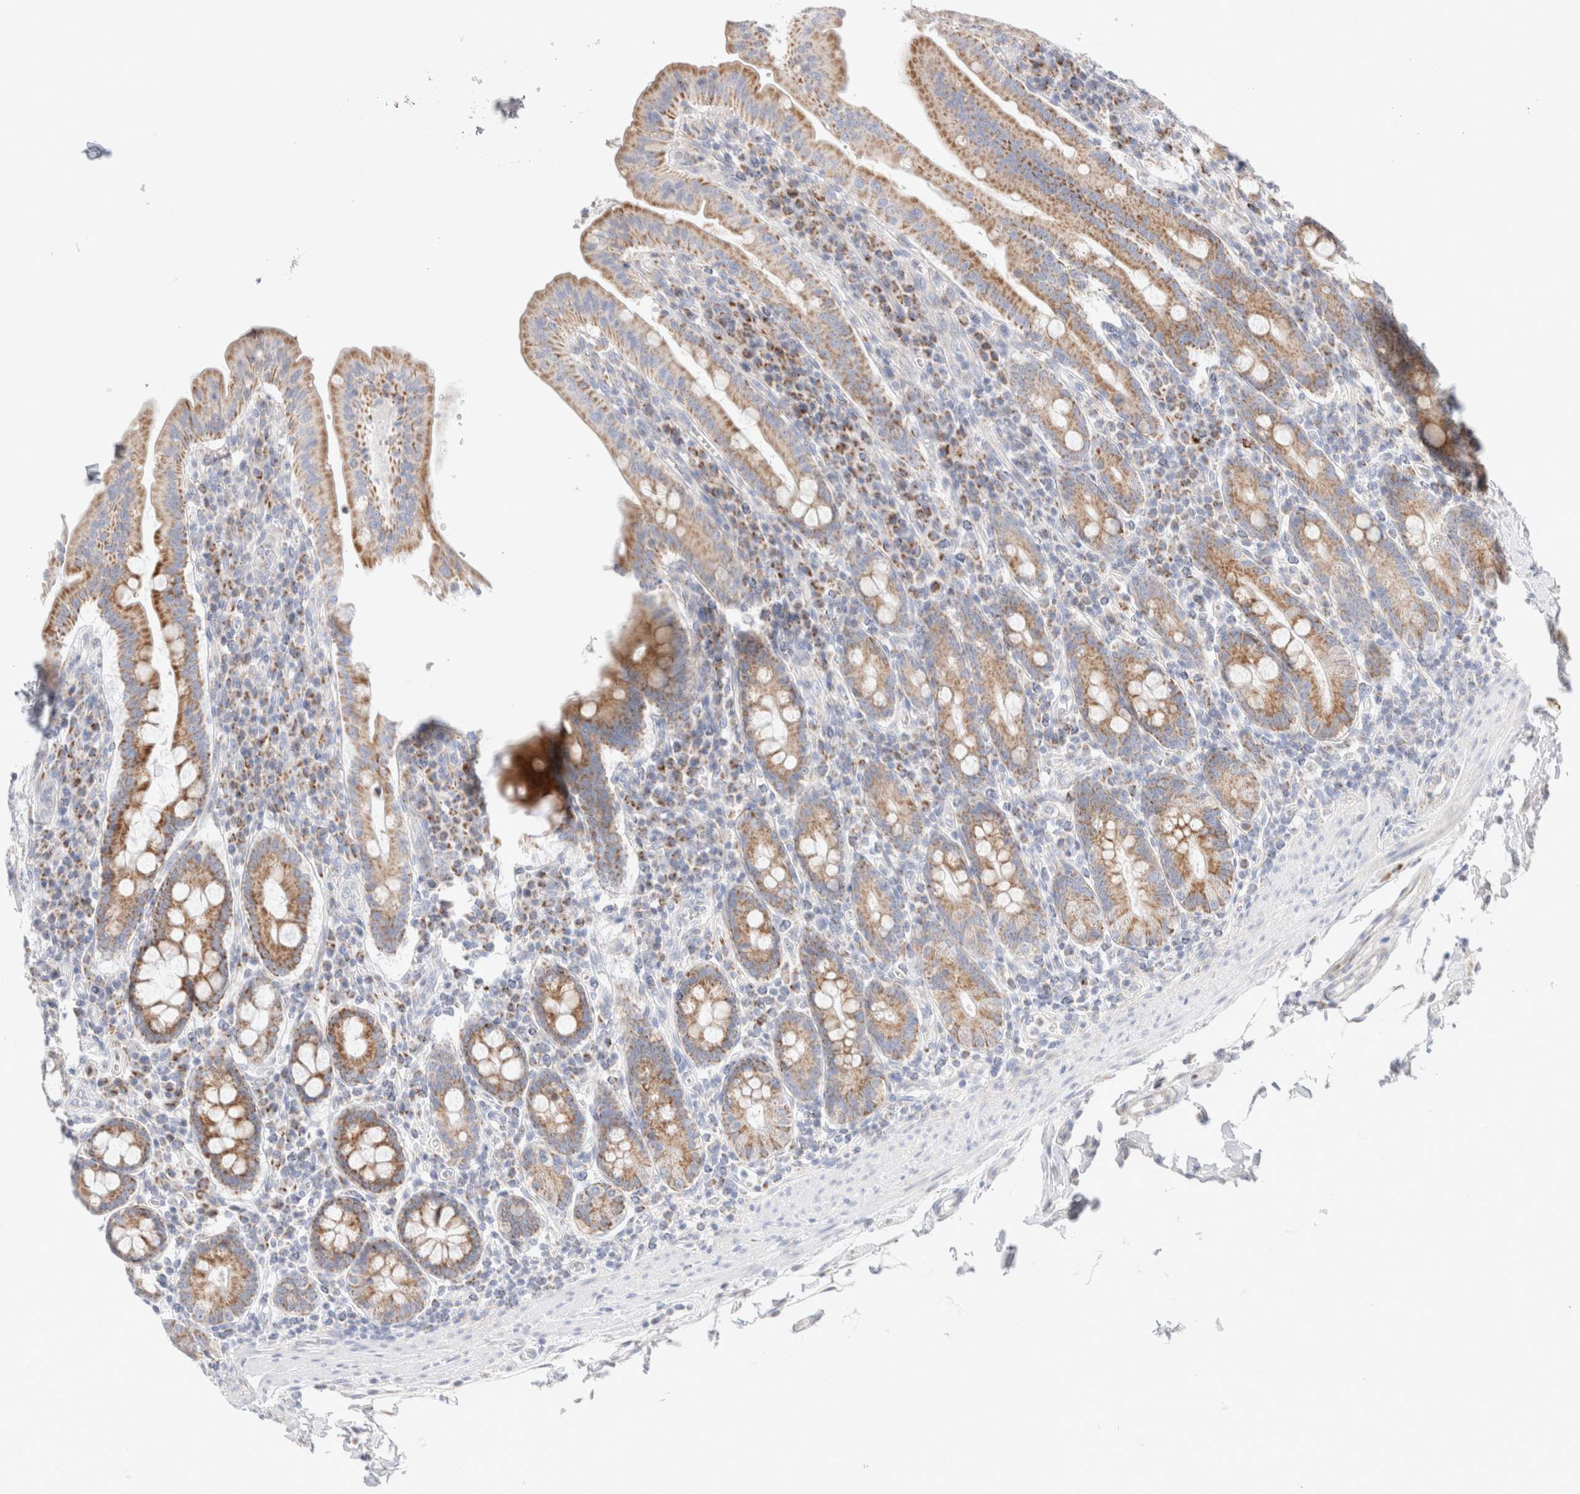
{"staining": {"intensity": "moderate", "quantity": ">75%", "location": "cytoplasmic/membranous"}, "tissue": "duodenum", "cell_type": "Glandular cells", "image_type": "normal", "snomed": [{"axis": "morphology", "description": "Normal tissue, NOS"}, {"axis": "morphology", "description": "Adenocarcinoma, NOS"}, {"axis": "topography", "description": "Pancreas"}, {"axis": "topography", "description": "Duodenum"}], "caption": "Immunohistochemical staining of unremarkable duodenum displays medium levels of moderate cytoplasmic/membranous staining in approximately >75% of glandular cells. Nuclei are stained in blue.", "gene": "ATP6V1C1", "patient": {"sex": "male", "age": 50}}